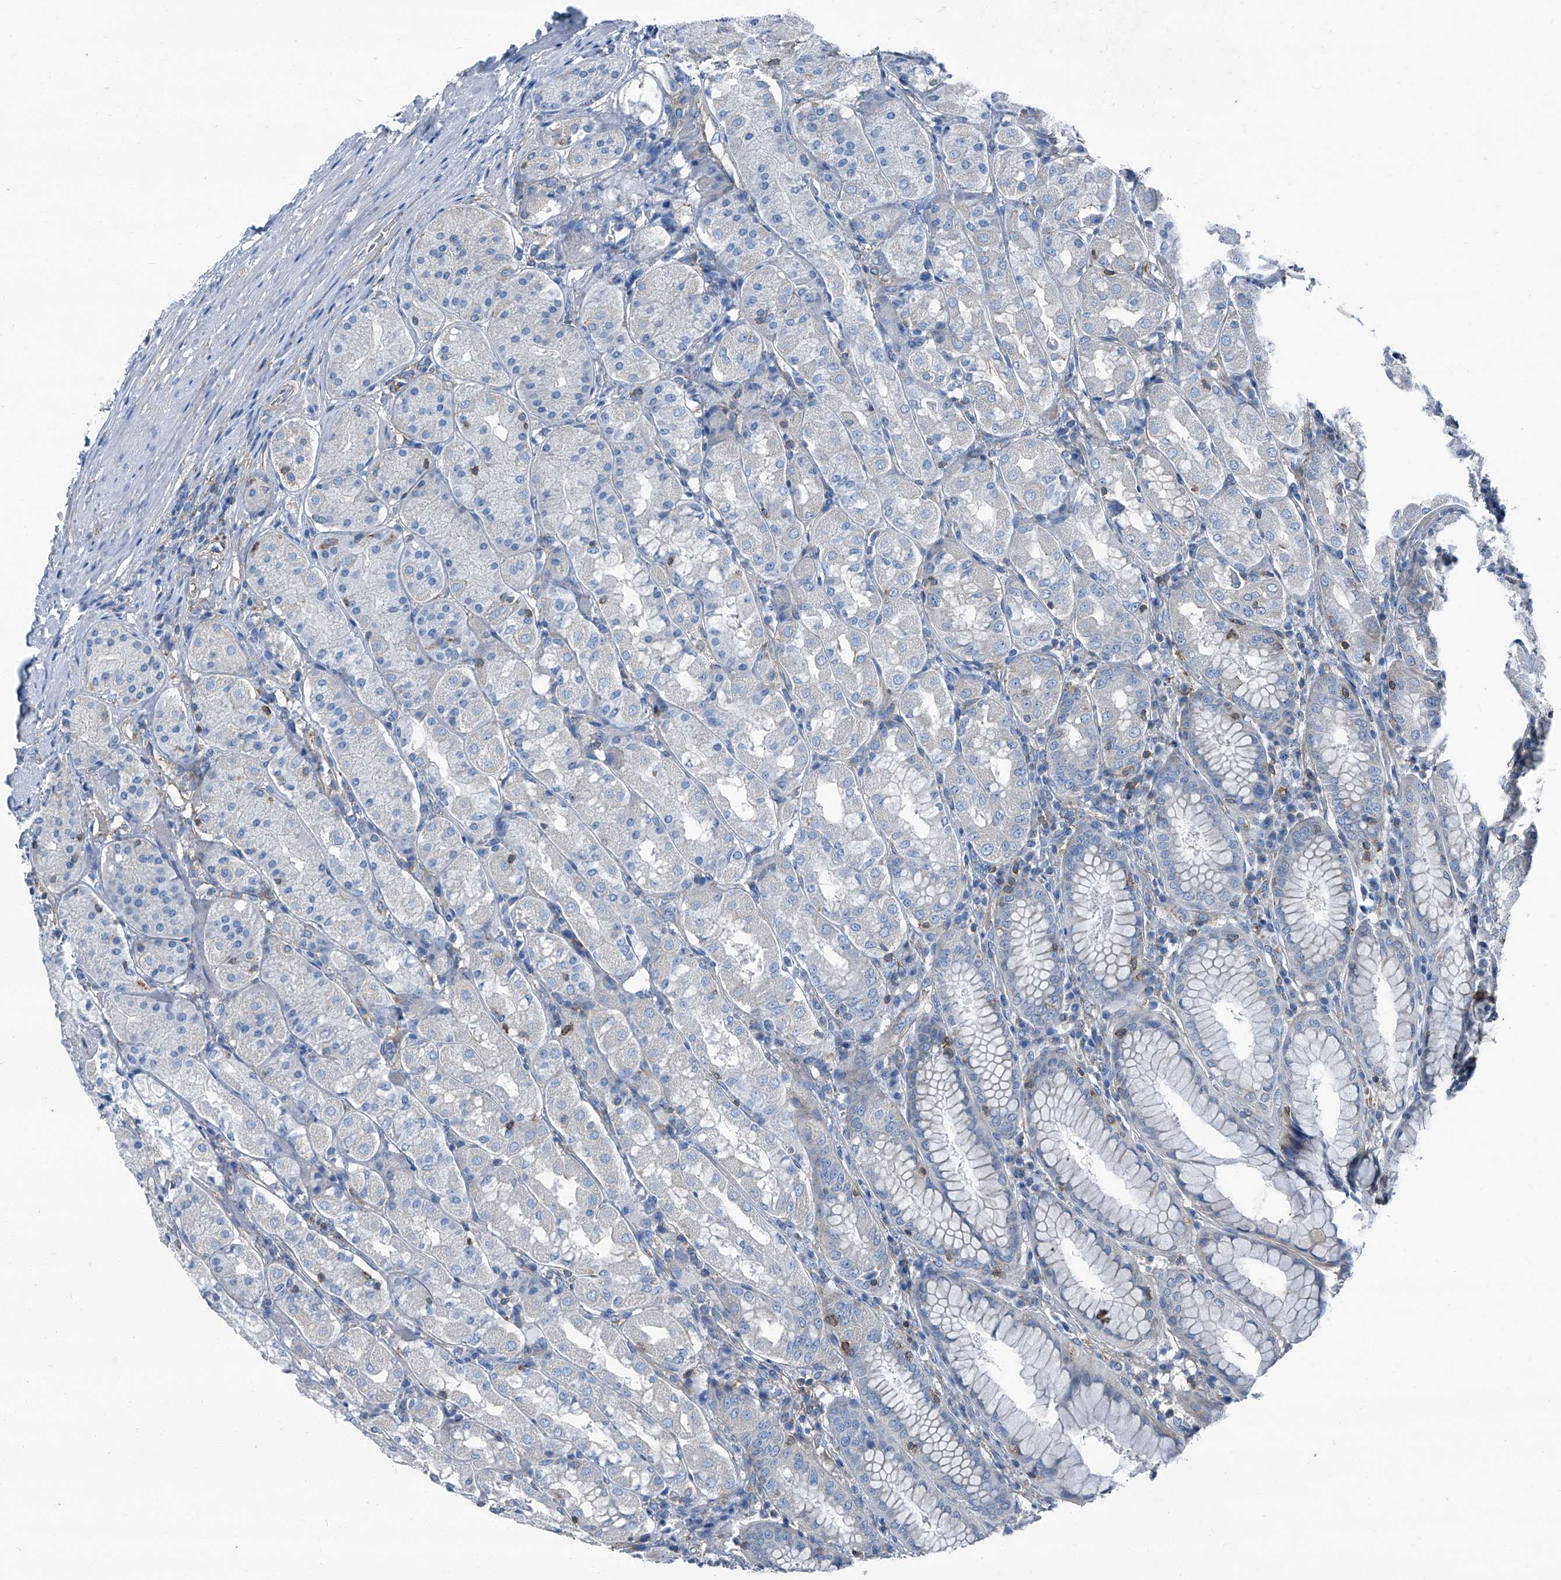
{"staining": {"intensity": "negative", "quantity": "none", "location": "none"}, "tissue": "stomach", "cell_type": "Glandular cells", "image_type": "normal", "snomed": [{"axis": "morphology", "description": "Normal tissue, NOS"}, {"axis": "topography", "description": "Stomach"}, {"axis": "topography", "description": "Stomach, lower"}], "caption": "The IHC image has no significant expression in glandular cells of stomach.", "gene": "SEPTIN7", "patient": {"sex": "female", "age": 56}}